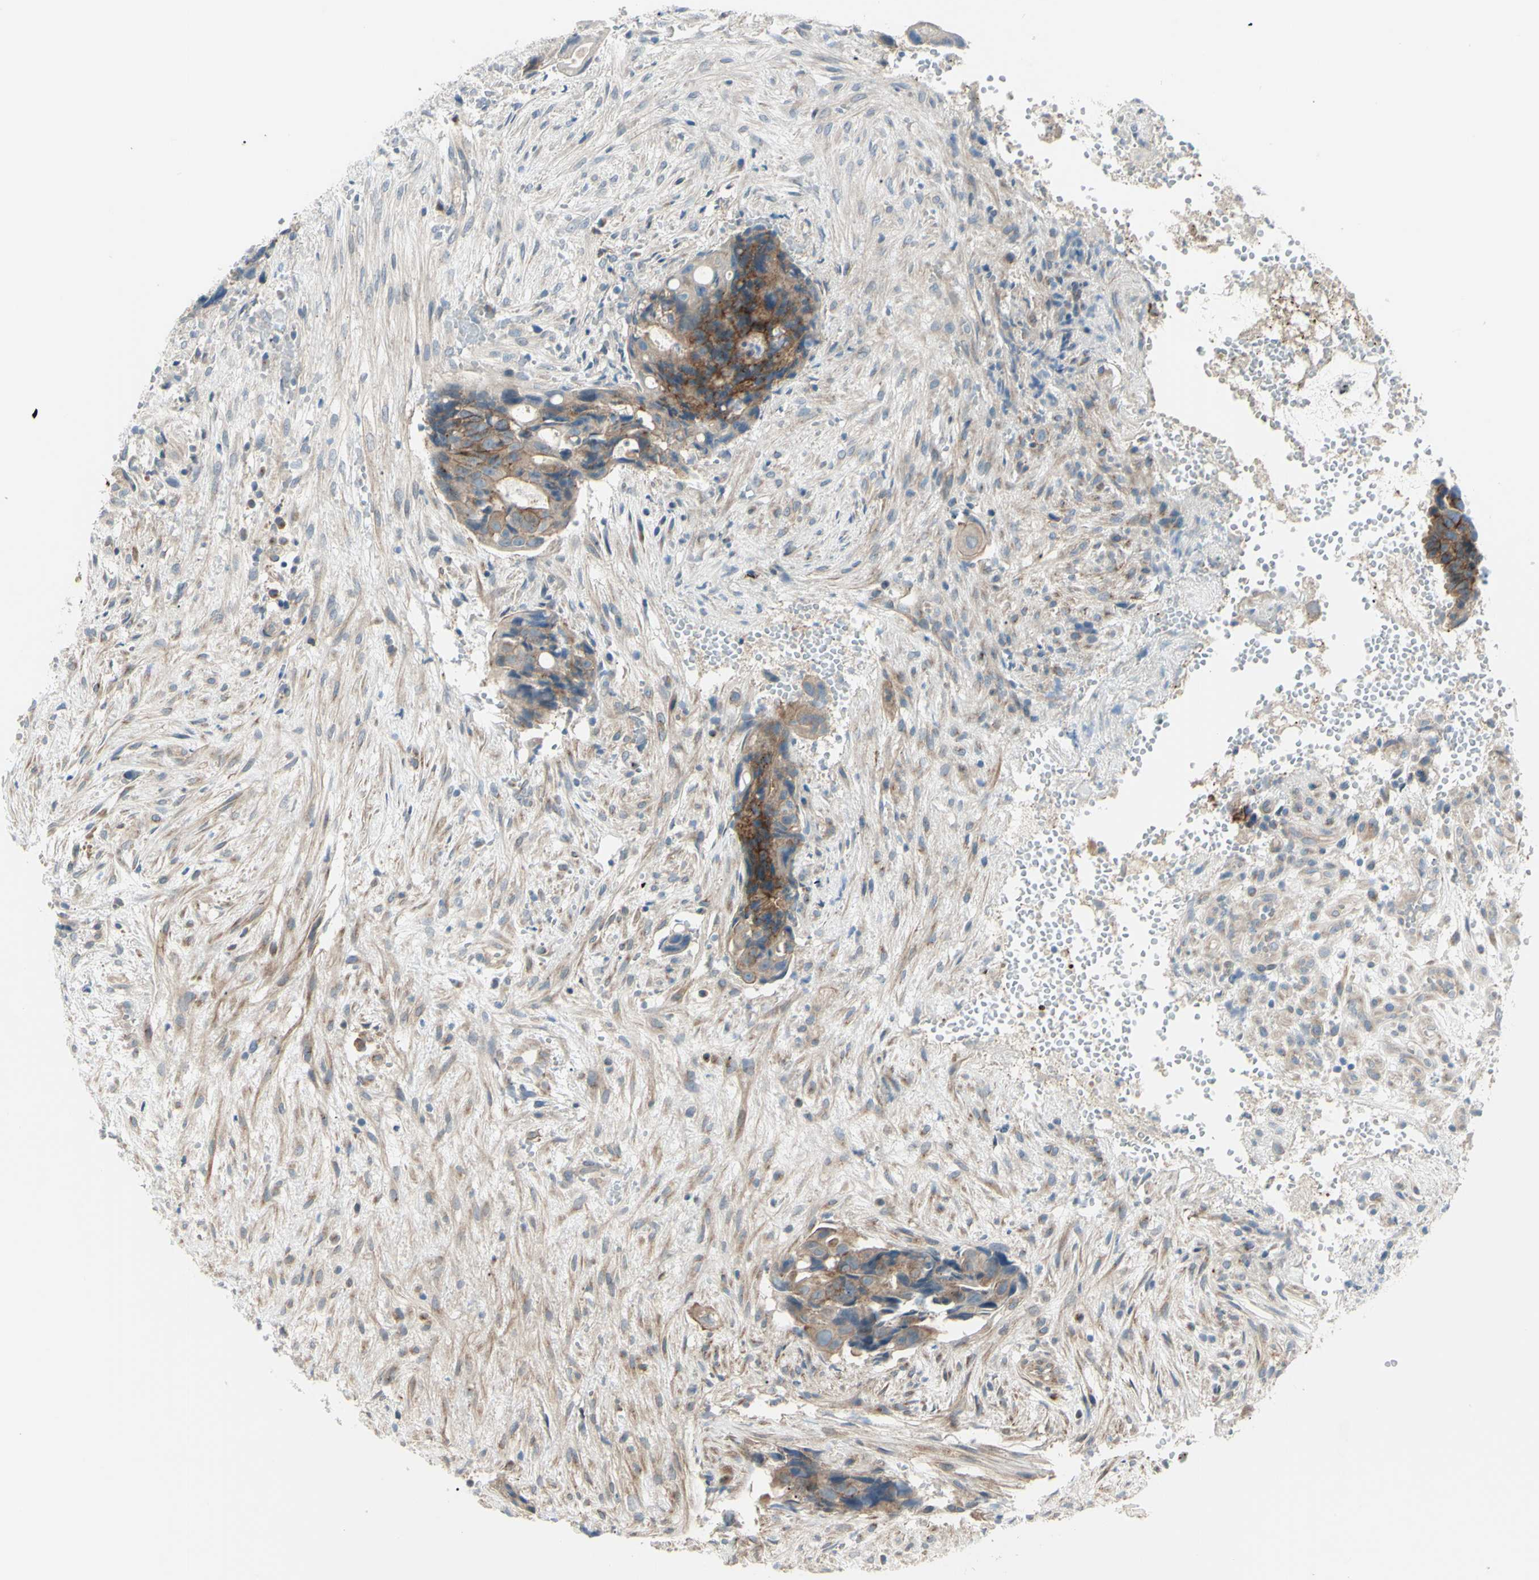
{"staining": {"intensity": "strong", "quantity": ">75%", "location": "cytoplasmic/membranous"}, "tissue": "colorectal cancer", "cell_type": "Tumor cells", "image_type": "cancer", "snomed": [{"axis": "morphology", "description": "Adenocarcinoma, NOS"}, {"axis": "topography", "description": "Colon"}], "caption": "Immunohistochemical staining of colorectal cancer (adenocarcinoma) shows high levels of strong cytoplasmic/membranous positivity in approximately >75% of tumor cells.", "gene": "LRRK1", "patient": {"sex": "female", "age": 57}}